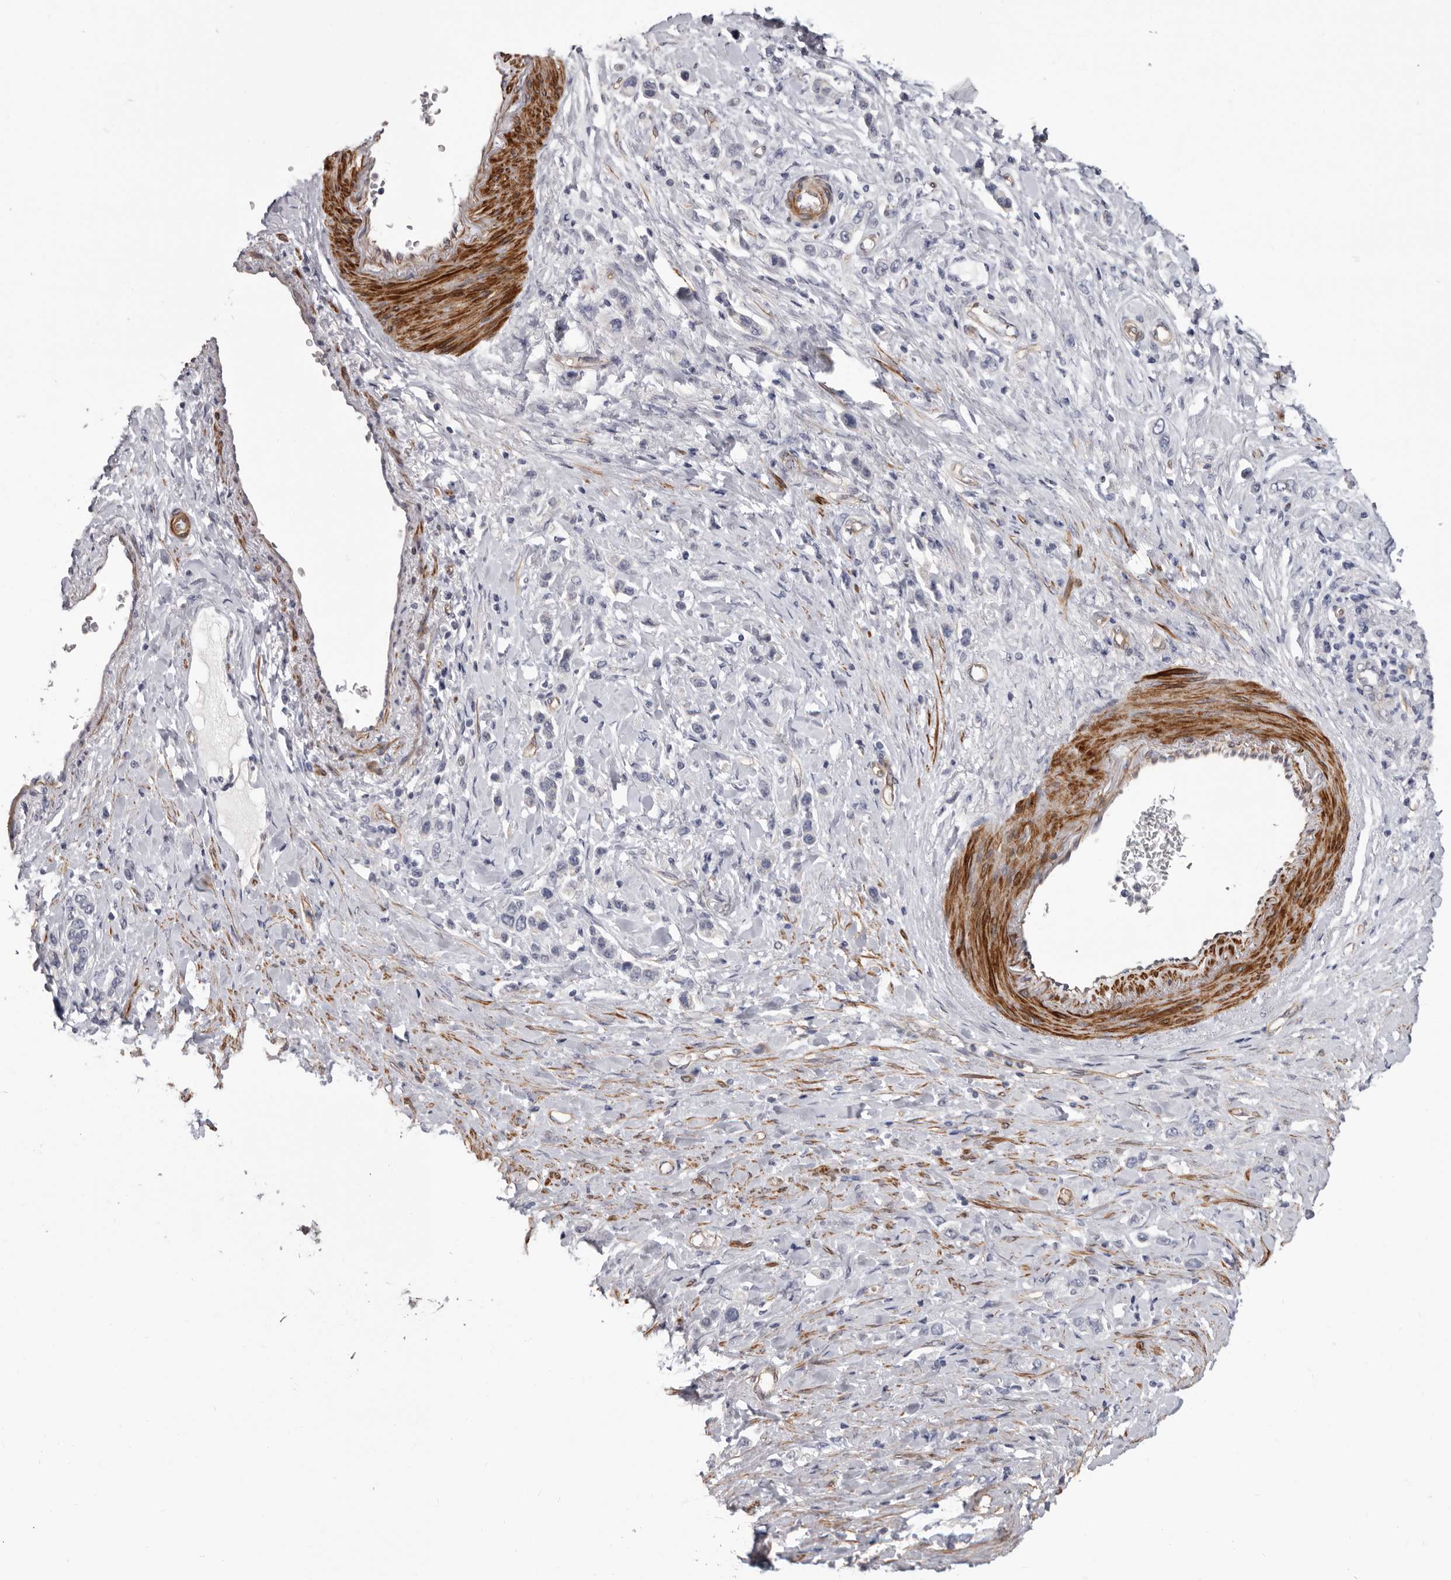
{"staining": {"intensity": "negative", "quantity": "none", "location": "none"}, "tissue": "stomach cancer", "cell_type": "Tumor cells", "image_type": "cancer", "snomed": [{"axis": "morphology", "description": "Adenocarcinoma, NOS"}, {"axis": "topography", "description": "Stomach"}], "caption": "The micrograph demonstrates no staining of tumor cells in stomach cancer.", "gene": "ADGRL4", "patient": {"sex": "female", "age": 65}}